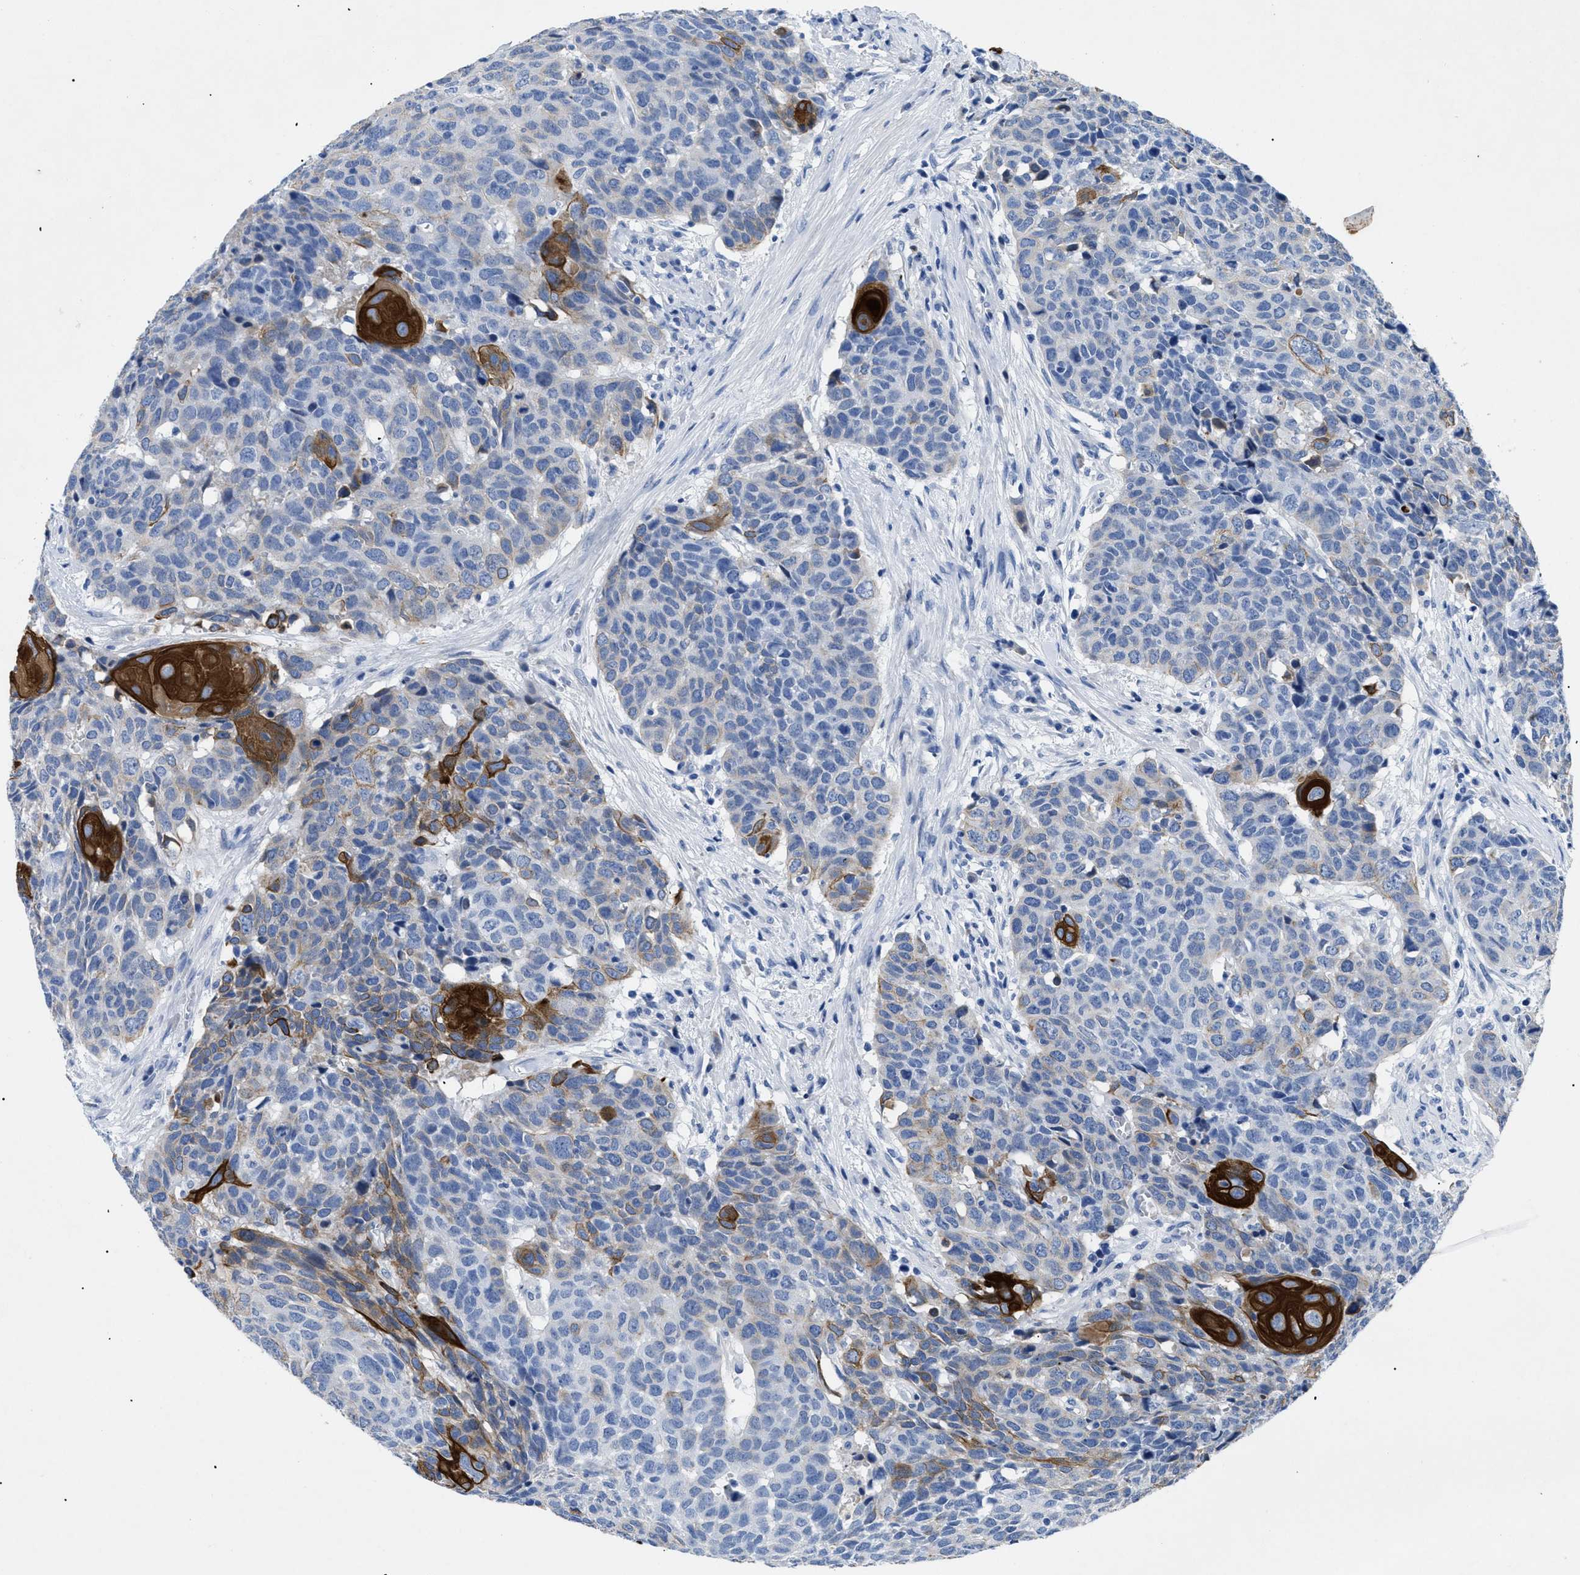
{"staining": {"intensity": "strong", "quantity": "<25%", "location": "cytoplasmic/membranous"}, "tissue": "head and neck cancer", "cell_type": "Tumor cells", "image_type": "cancer", "snomed": [{"axis": "morphology", "description": "Squamous cell carcinoma, NOS"}, {"axis": "topography", "description": "Head-Neck"}], "caption": "A brown stain shows strong cytoplasmic/membranous positivity of a protein in human head and neck cancer tumor cells.", "gene": "TMEM68", "patient": {"sex": "male", "age": 66}}